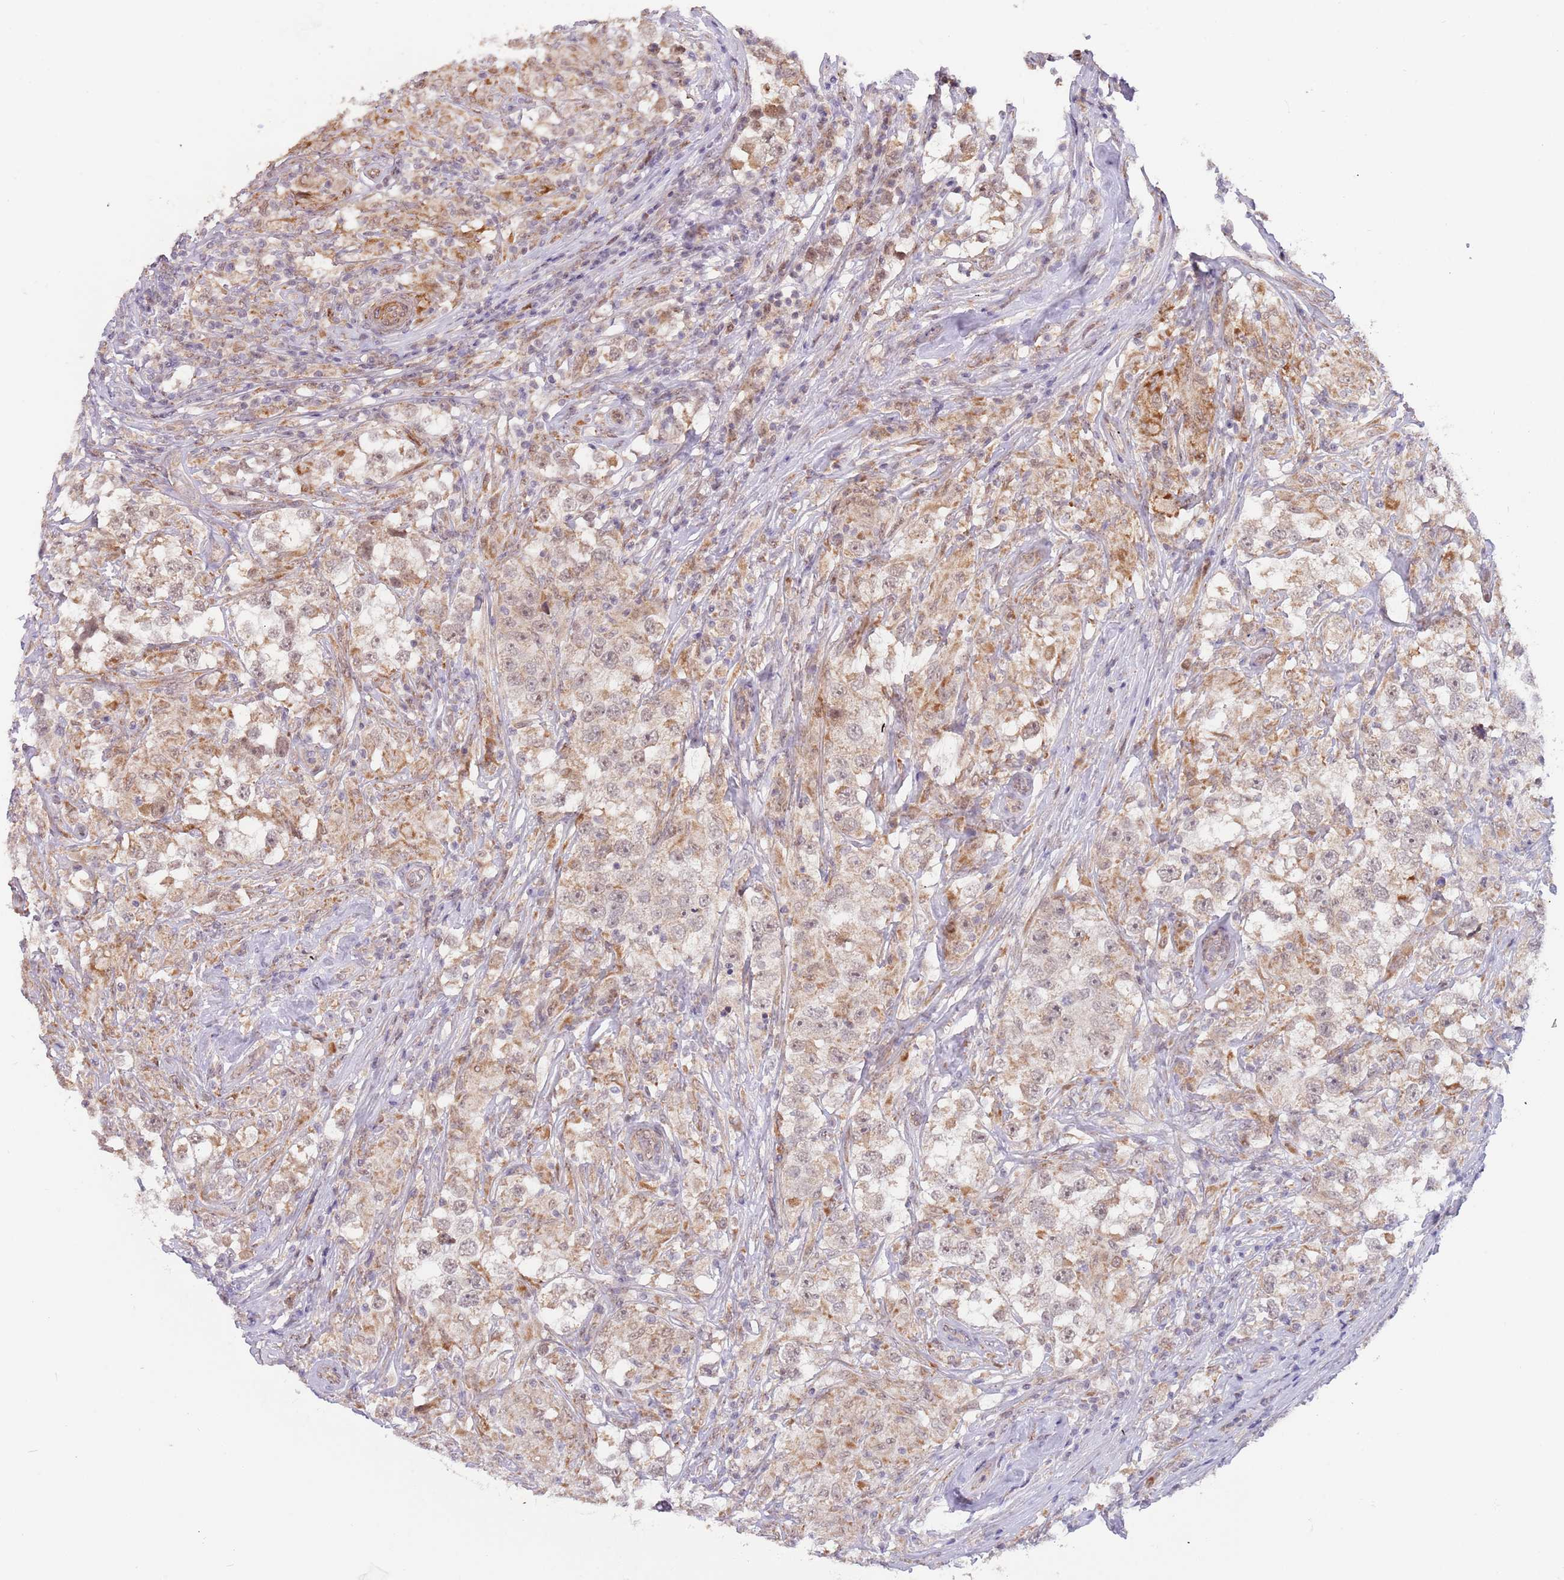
{"staining": {"intensity": "weak", "quantity": ">75%", "location": "cytoplasmic/membranous"}, "tissue": "testis cancer", "cell_type": "Tumor cells", "image_type": "cancer", "snomed": [{"axis": "morphology", "description": "Seminoma, NOS"}, {"axis": "topography", "description": "Testis"}], "caption": "This photomicrograph demonstrates immunohistochemistry staining of human seminoma (testis), with low weak cytoplasmic/membranous staining in about >75% of tumor cells.", "gene": "UQCC3", "patient": {"sex": "male", "age": 46}}